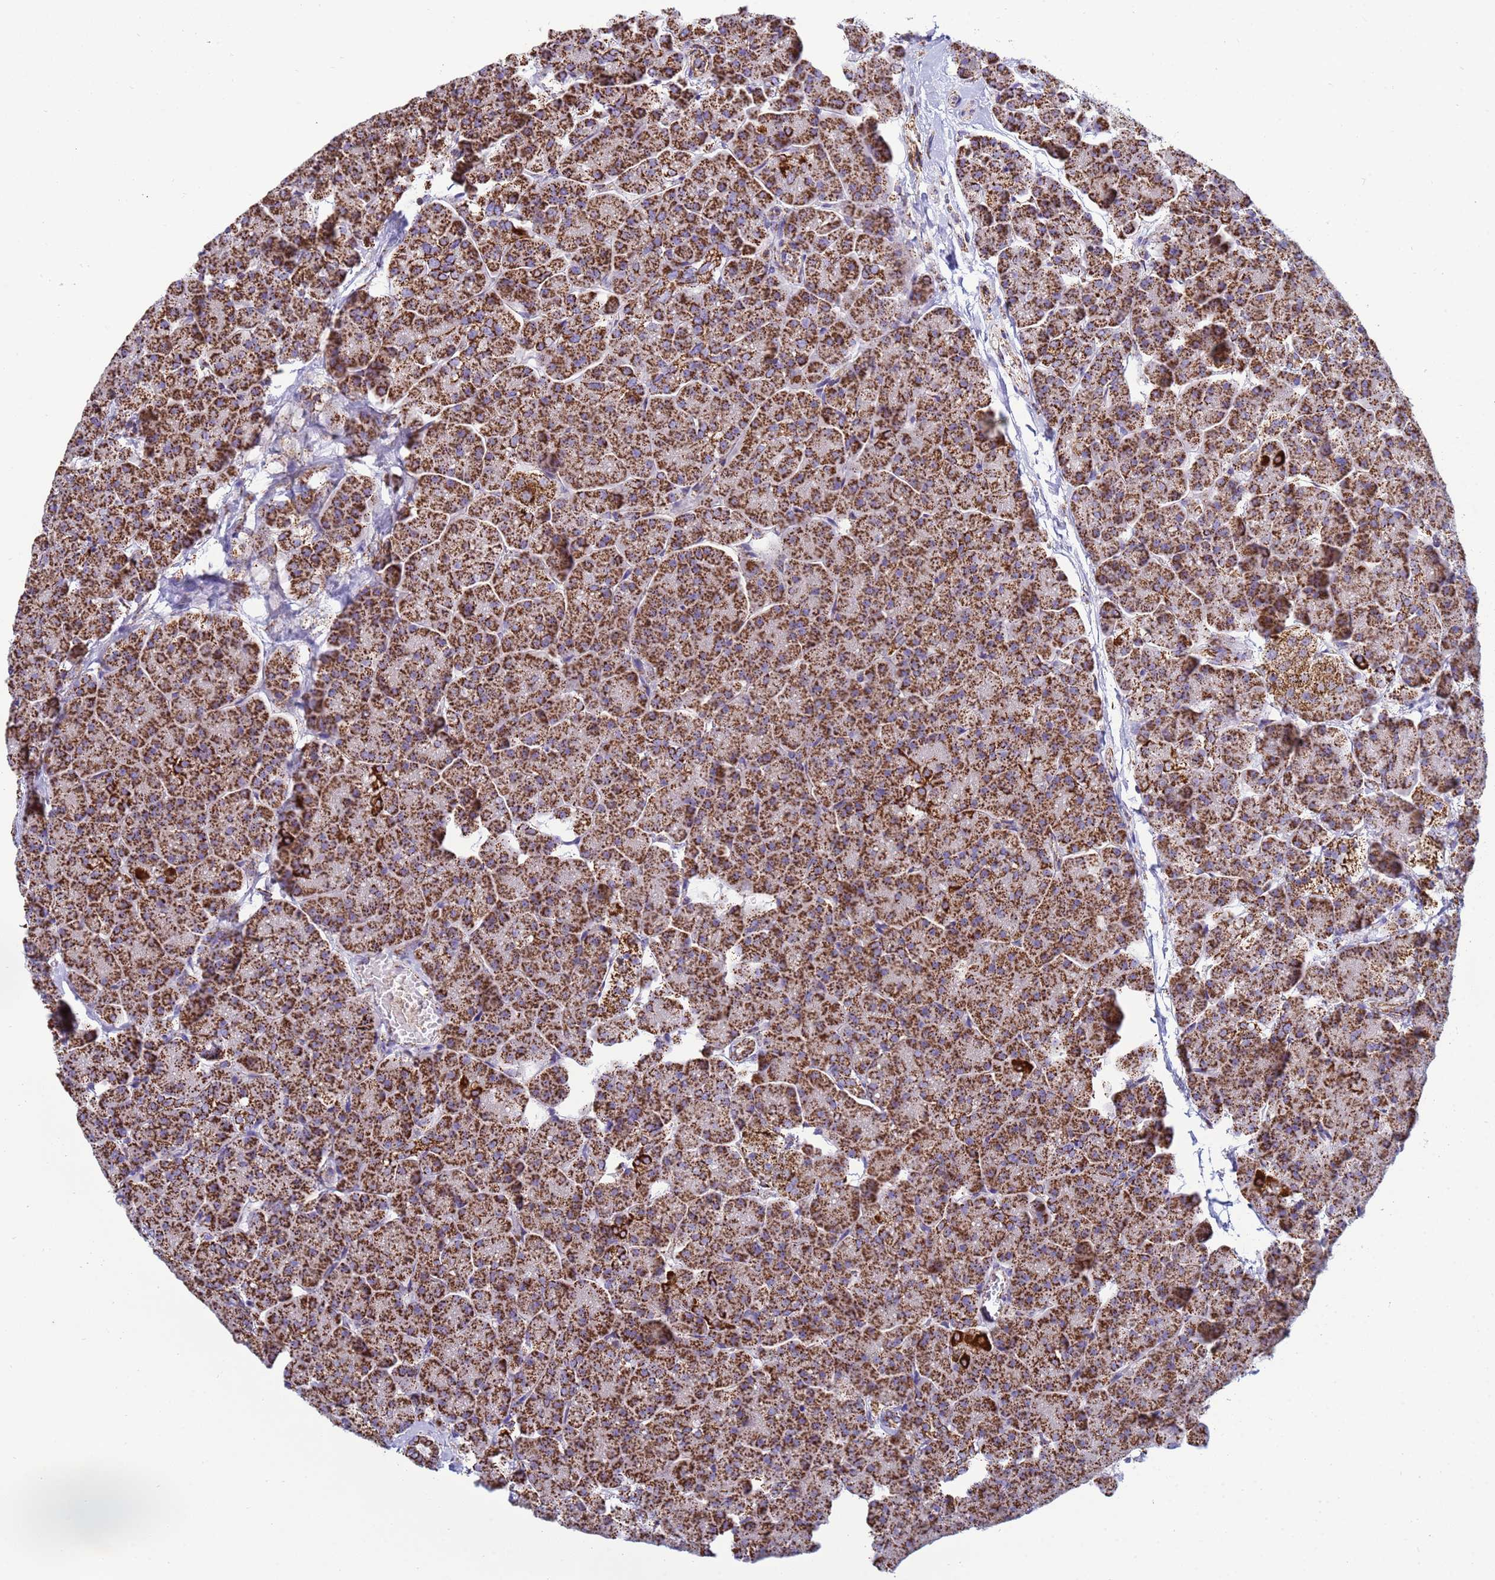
{"staining": {"intensity": "strong", "quantity": ">75%", "location": "cytoplasmic/membranous"}, "tissue": "pancreas", "cell_type": "Exocrine glandular cells", "image_type": "normal", "snomed": [{"axis": "morphology", "description": "Normal tissue, NOS"}, {"axis": "topography", "description": "Pancreas"}, {"axis": "topography", "description": "Peripheral nerve tissue"}], "caption": "Protein staining displays strong cytoplasmic/membranous positivity in approximately >75% of exocrine glandular cells in benign pancreas.", "gene": "COQ4", "patient": {"sex": "male", "age": 54}}